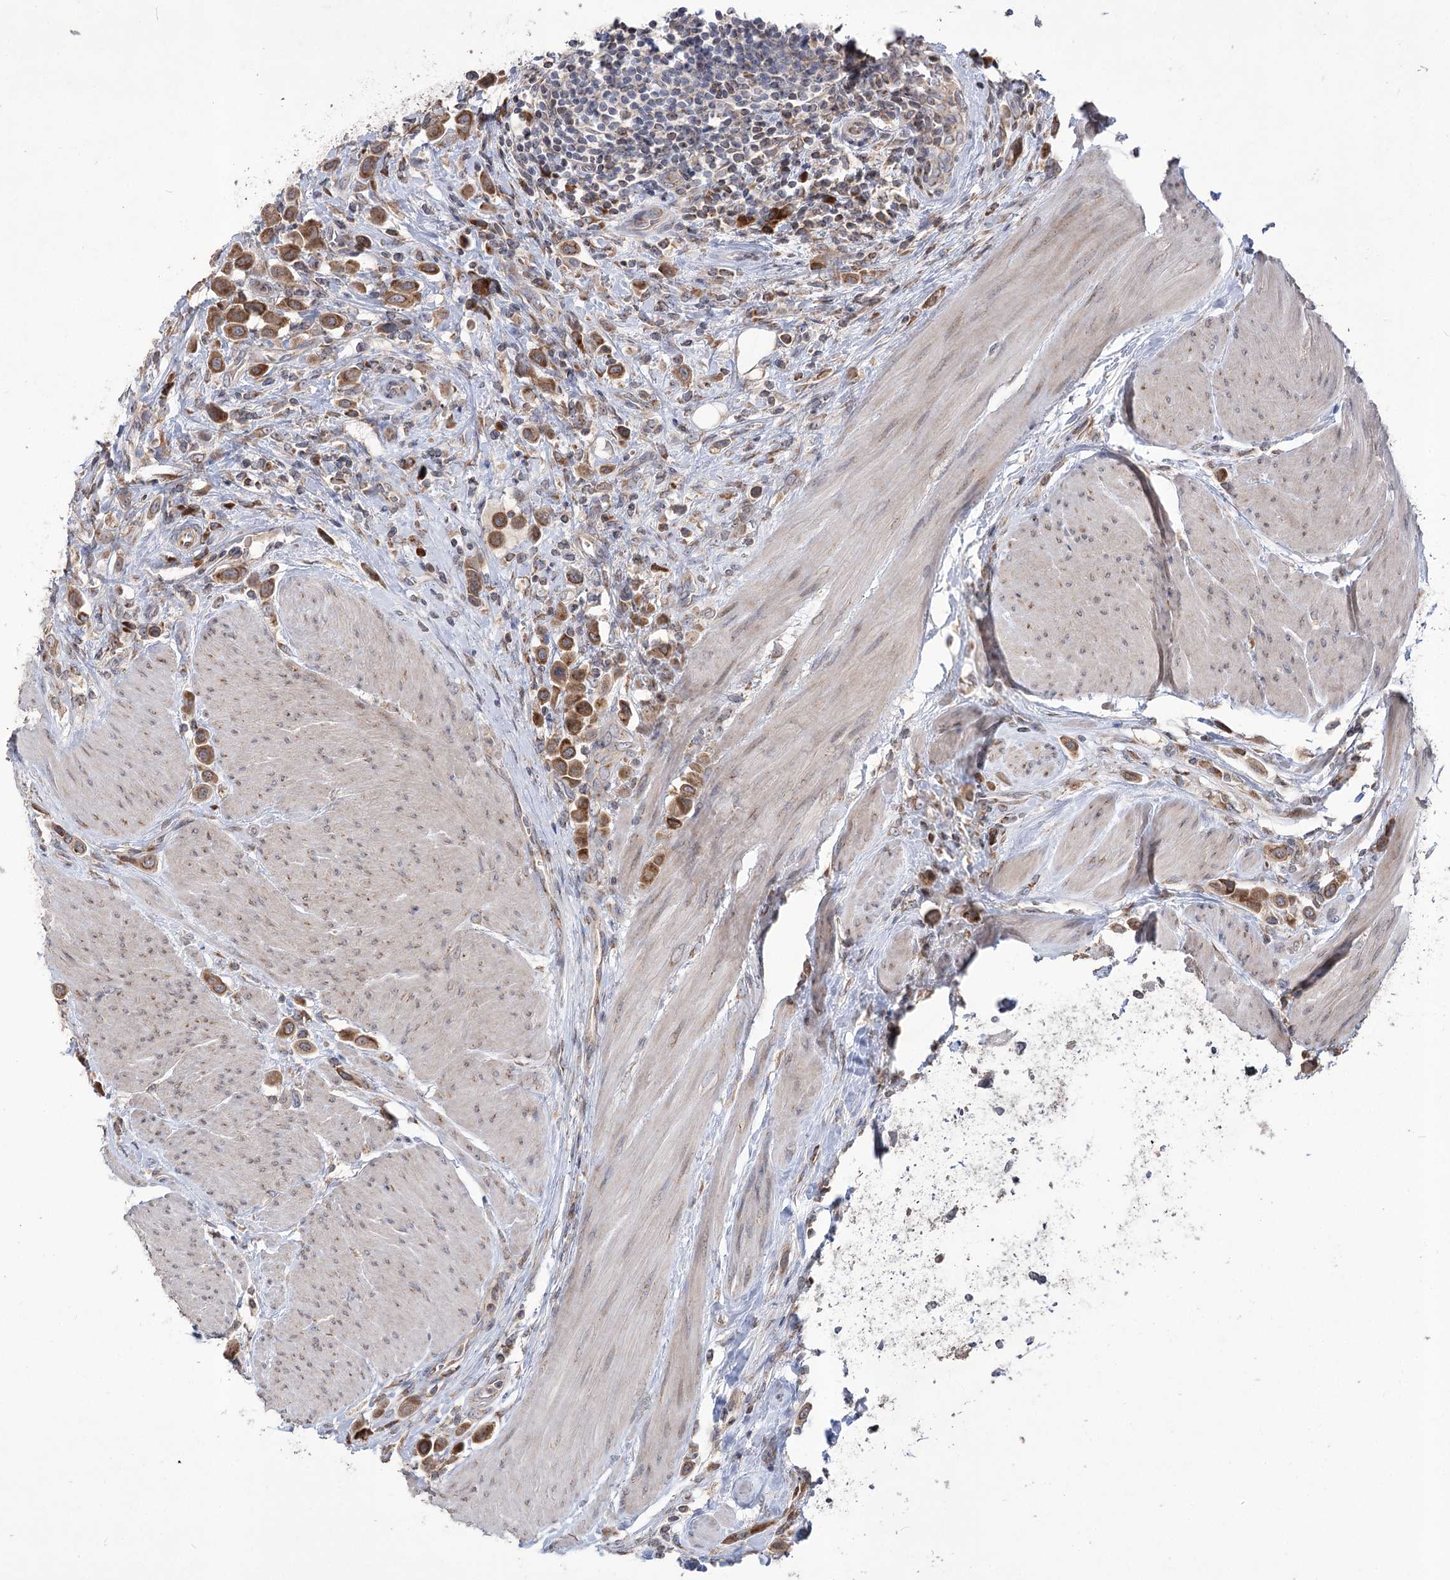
{"staining": {"intensity": "moderate", "quantity": ">75%", "location": "cytoplasmic/membranous"}, "tissue": "urothelial cancer", "cell_type": "Tumor cells", "image_type": "cancer", "snomed": [{"axis": "morphology", "description": "Urothelial carcinoma, High grade"}, {"axis": "topography", "description": "Urinary bladder"}], "caption": "High-grade urothelial carcinoma stained with DAB (3,3'-diaminobenzidine) immunohistochemistry (IHC) displays medium levels of moderate cytoplasmic/membranous expression in approximately >75% of tumor cells.", "gene": "STT3B", "patient": {"sex": "male", "age": 50}}